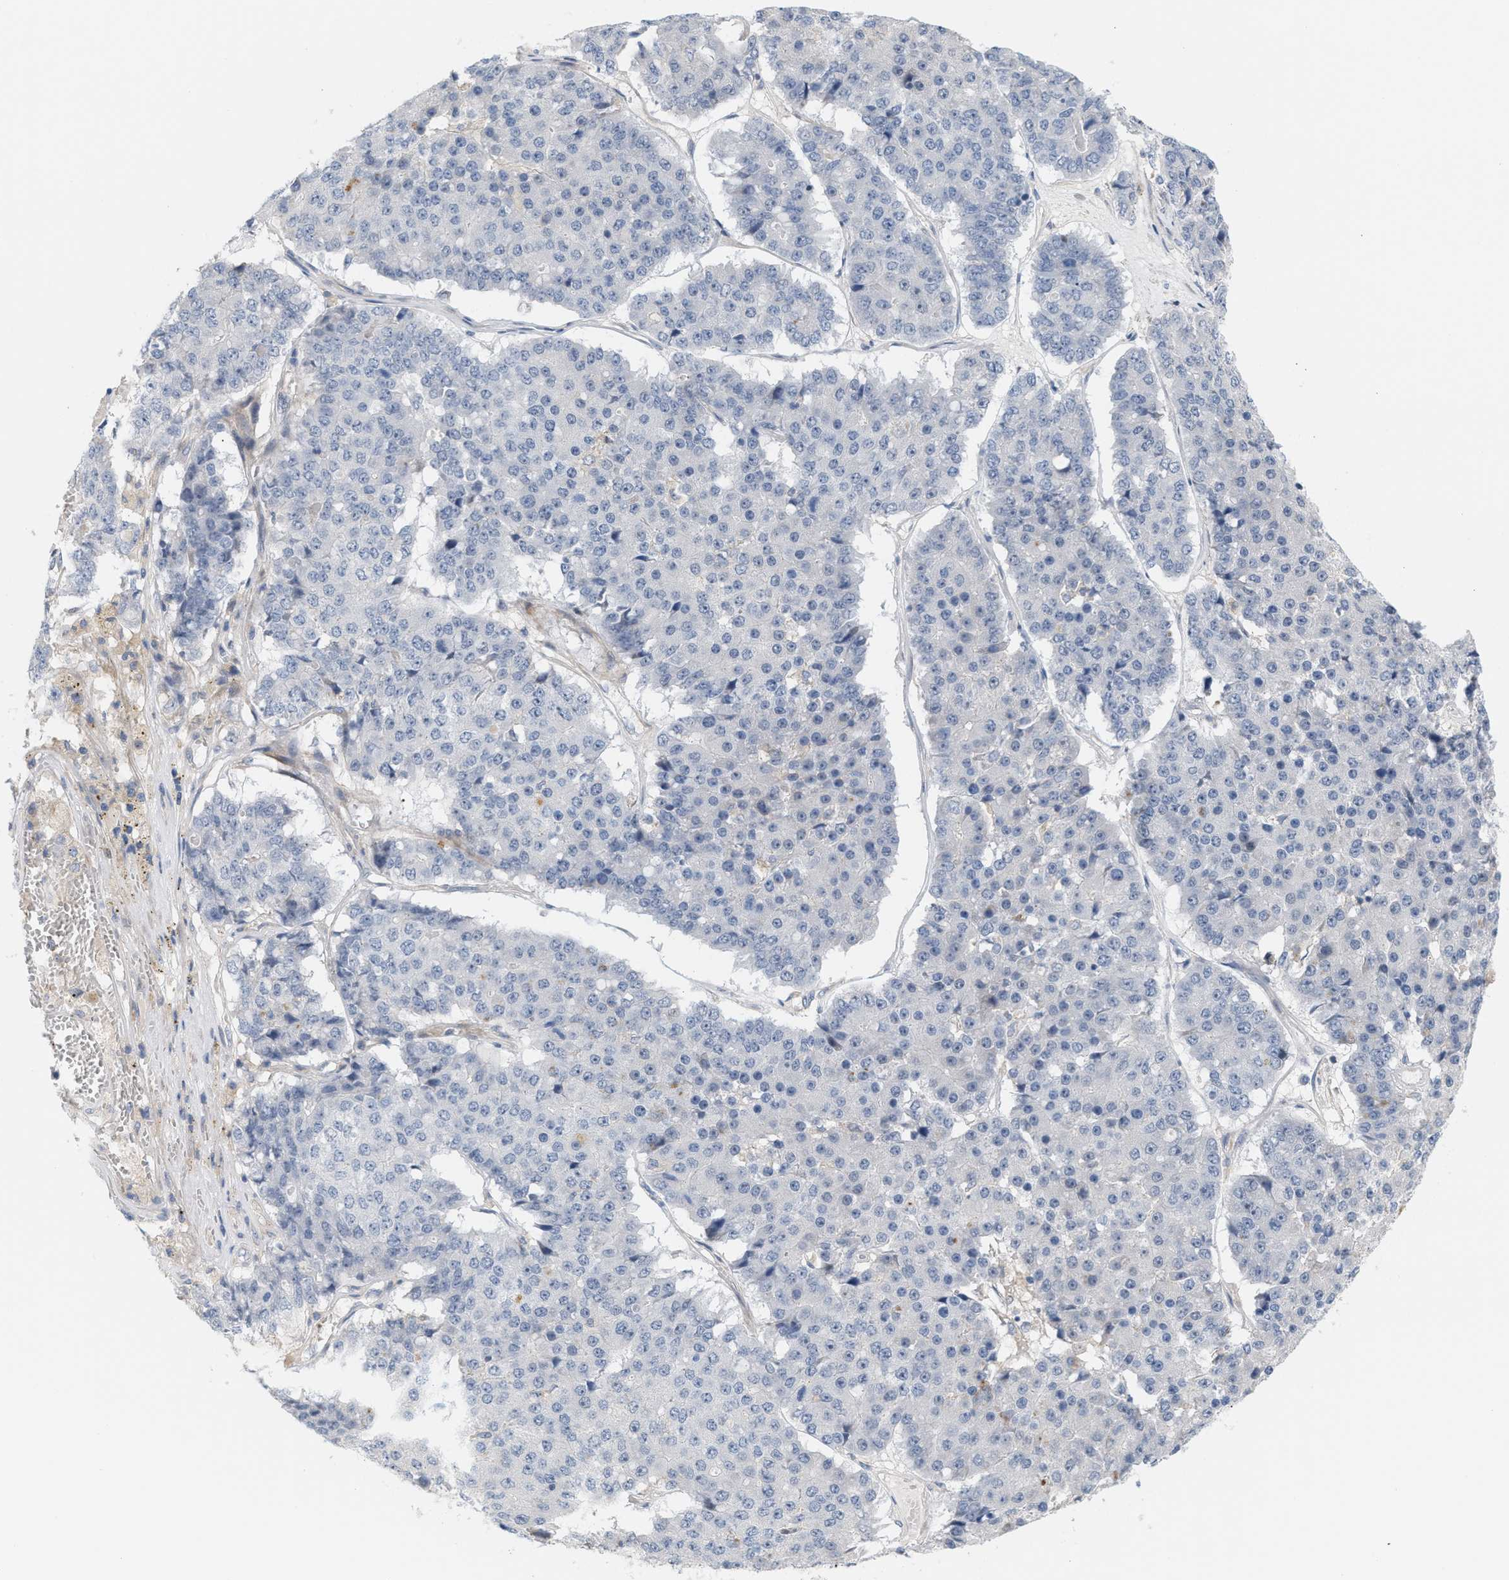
{"staining": {"intensity": "negative", "quantity": "none", "location": "none"}, "tissue": "pancreatic cancer", "cell_type": "Tumor cells", "image_type": "cancer", "snomed": [{"axis": "morphology", "description": "Adenocarcinoma, NOS"}, {"axis": "topography", "description": "Pancreas"}], "caption": "There is no significant expression in tumor cells of adenocarcinoma (pancreatic).", "gene": "LRCH1", "patient": {"sex": "male", "age": 50}}